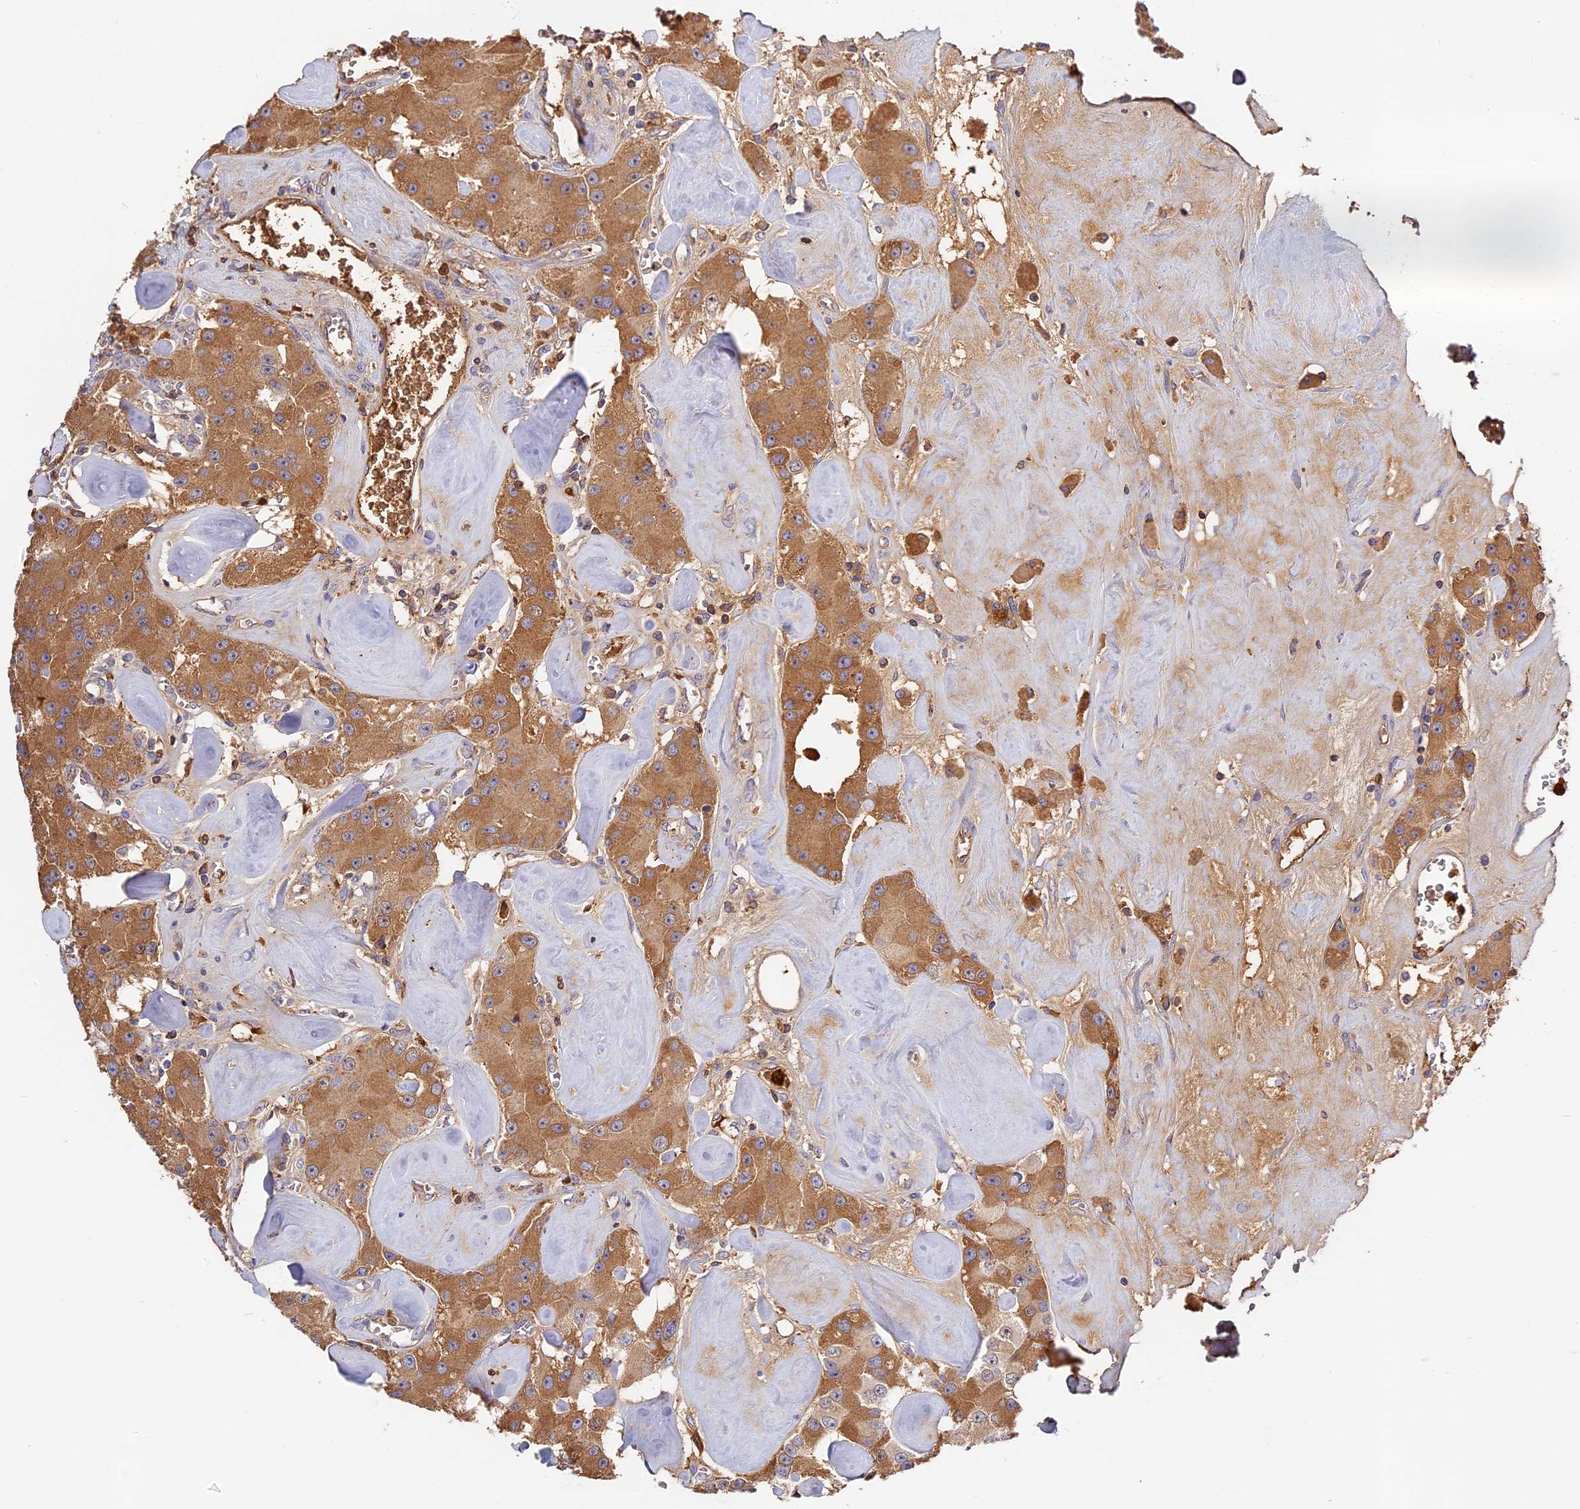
{"staining": {"intensity": "moderate", "quantity": ">75%", "location": "cytoplasmic/membranous"}, "tissue": "carcinoid", "cell_type": "Tumor cells", "image_type": "cancer", "snomed": [{"axis": "morphology", "description": "Carcinoid, malignant, NOS"}, {"axis": "topography", "description": "Pancreas"}], "caption": "Protein staining of carcinoid tissue displays moderate cytoplasmic/membranous staining in approximately >75% of tumor cells. The staining was performed using DAB to visualize the protein expression in brown, while the nuclei were stained in blue with hematoxylin (Magnification: 20x).", "gene": "ADGRD1", "patient": {"sex": "male", "age": 41}}